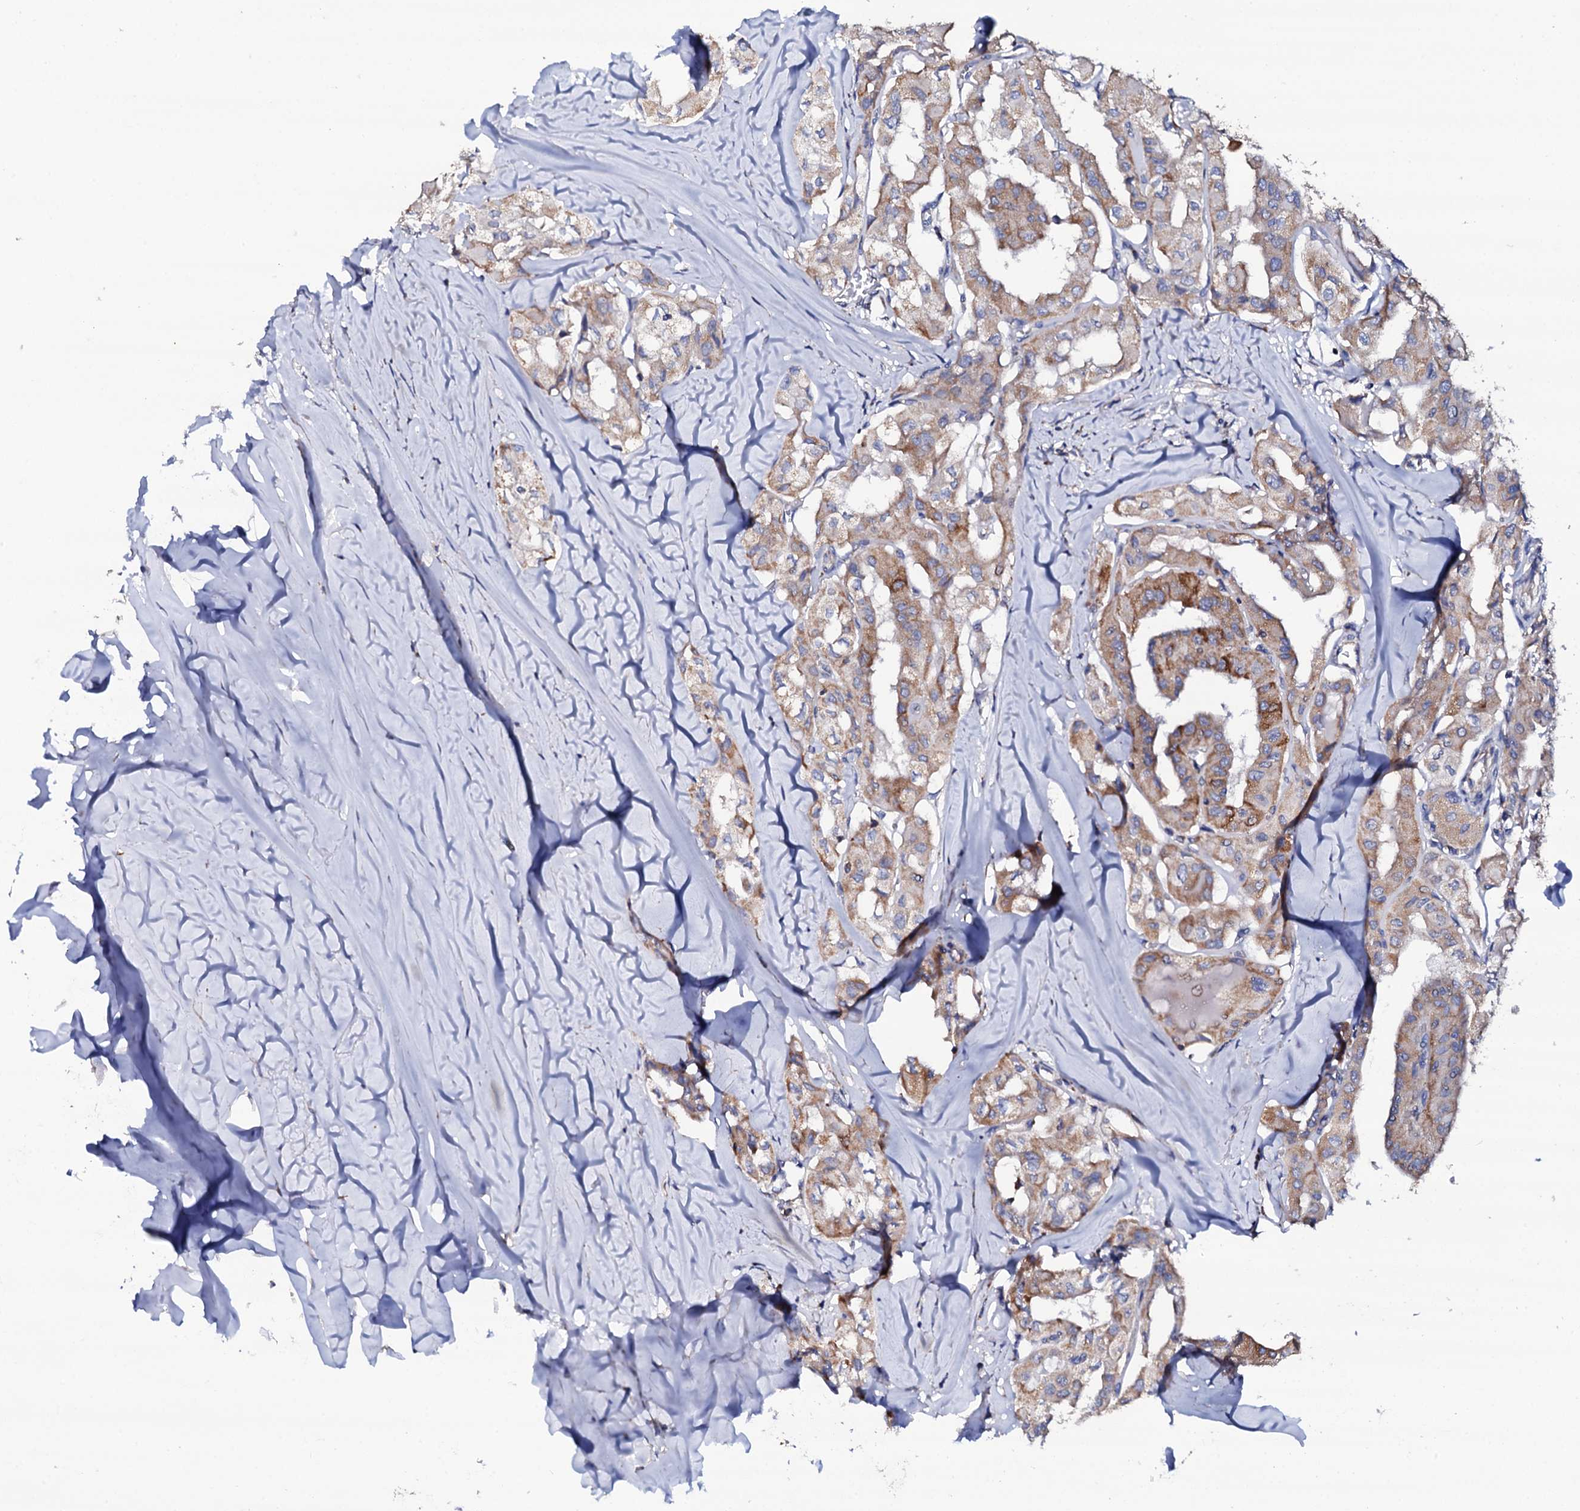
{"staining": {"intensity": "moderate", "quantity": "25%-75%", "location": "cytoplasmic/membranous"}, "tissue": "thyroid cancer", "cell_type": "Tumor cells", "image_type": "cancer", "snomed": [{"axis": "morphology", "description": "Papillary adenocarcinoma, NOS"}, {"axis": "topography", "description": "Thyroid gland"}], "caption": "IHC histopathology image of neoplastic tissue: thyroid cancer (papillary adenocarcinoma) stained using IHC reveals medium levels of moderate protein expression localized specifically in the cytoplasmic/membranous of tumor cells, appearing as a cytoplasmic/membranous brown color.", "gene": "TCAF2", "patient": {"sex": "female", "age": 59}}